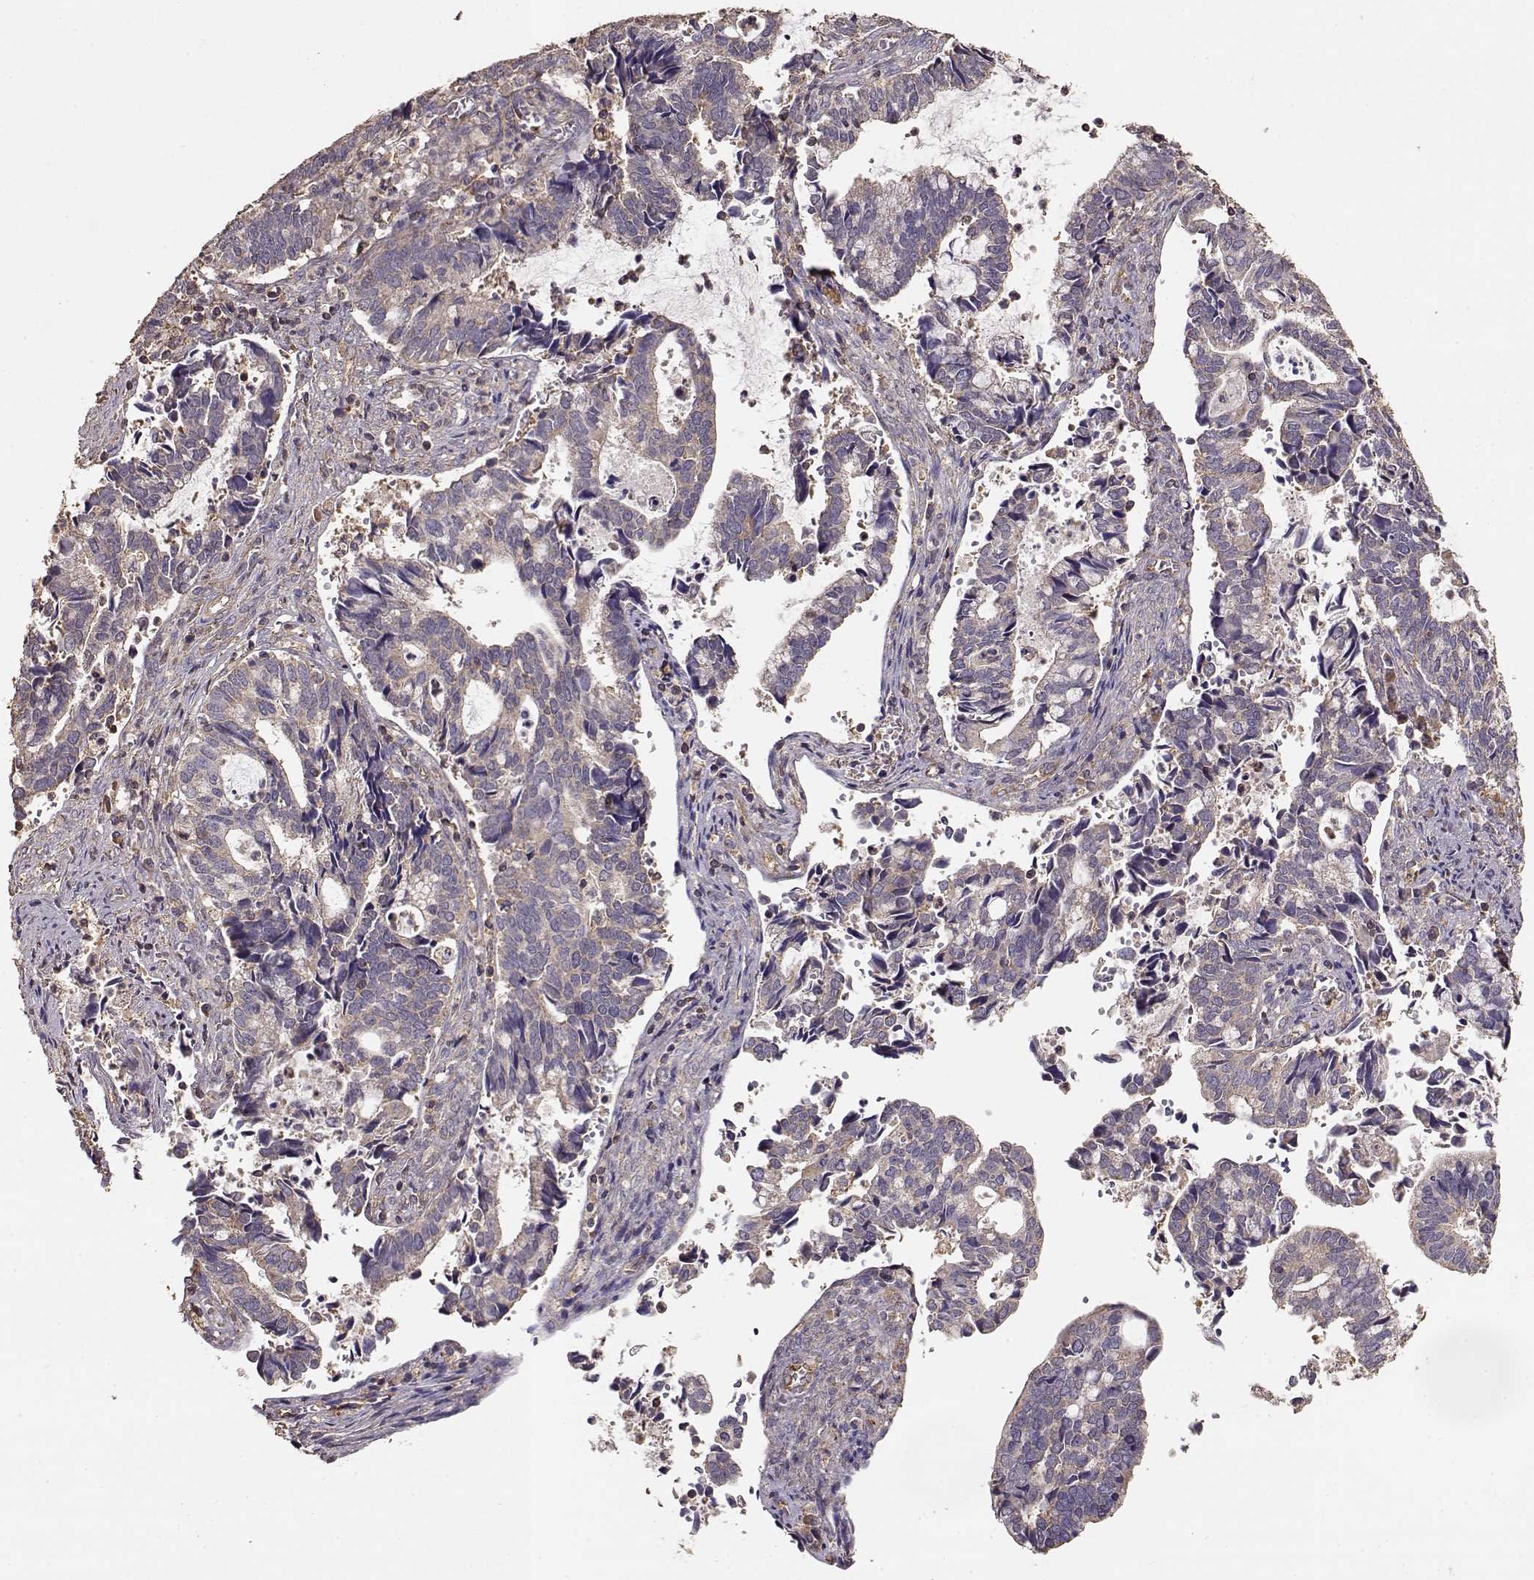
{"staining": {"intensity": "weak", "quantity": "<25%", "location": "cytoplasmic/membranous"}, "tissue": "cervical cancer", "cell_type": "Tumor cells", "image_type": "cancer", "snomed": [{"axis": "morphology", "description": "Adenocarcinoma, NOS"}, {"axis": "topography", "description": "Cervix"}], "caption": "An immunohistochemistry photomicrograph of cervical cancer is shown. There is no staining in tumor cells of cervical cancer.", "gene": "TARS3", "patient": {"sex": "female", "age": 42}}